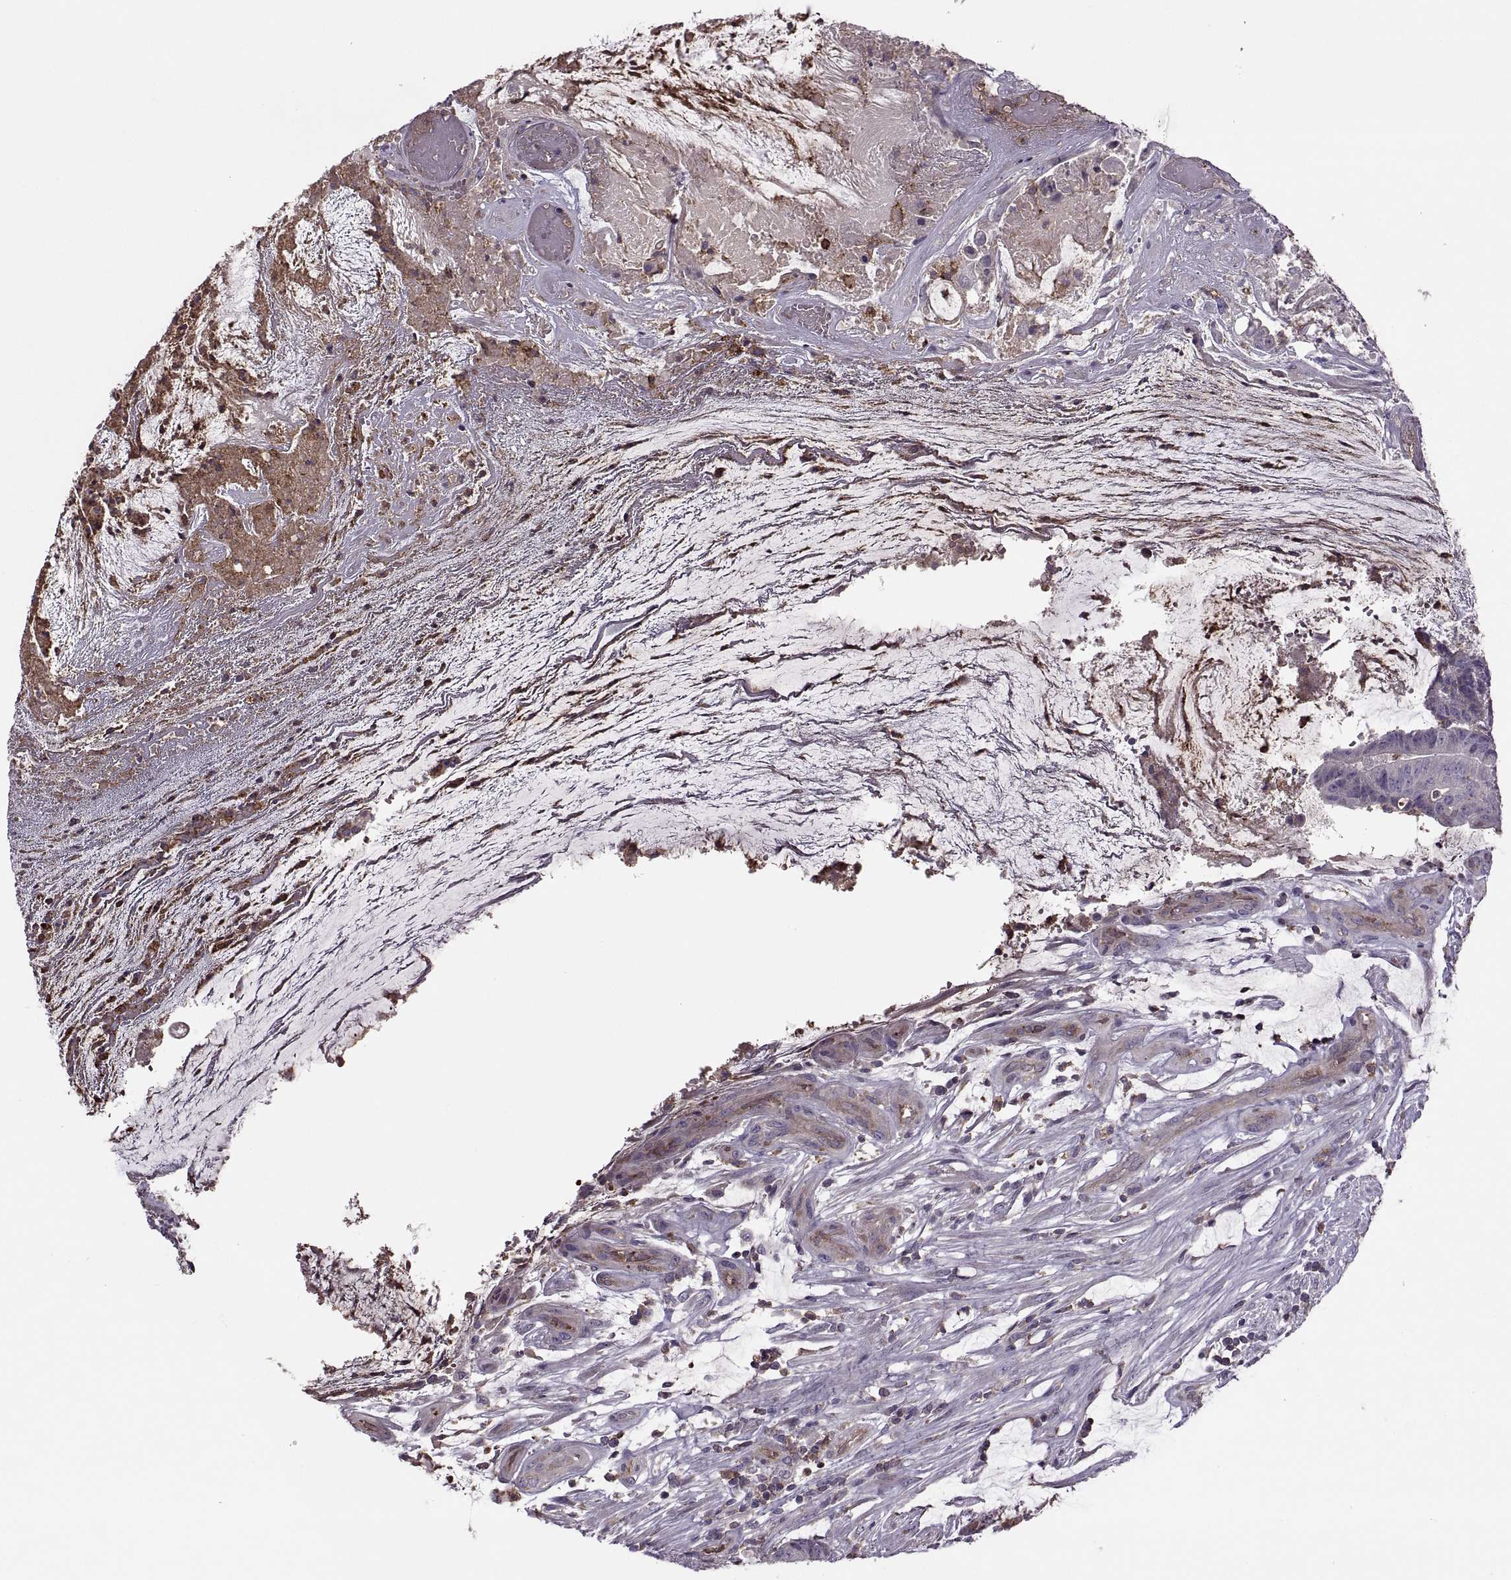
{"staining": {"intensity": "negative", "quantity": "none", "location": "none"}, "tissue": "colorectal cancer", "cell_type": "Tumor cells", "image_type": "cancer", "snomed": [{"axis": "morphology", "description": "Adenocarcinoma, NOS"}, {"axis": "topography", "description": "Colon"}], "caption": "Immunohistochemistry photomicrograph of neoplastic tissue: human colorectal cancer (adenocarcinoma) stained with DAB (3,3'-diaminobenzidine) exhibits no significant protein expression in tumor cells.", "gene": "SLC2A3", "patient": {"sex": "female", "age": 43}}